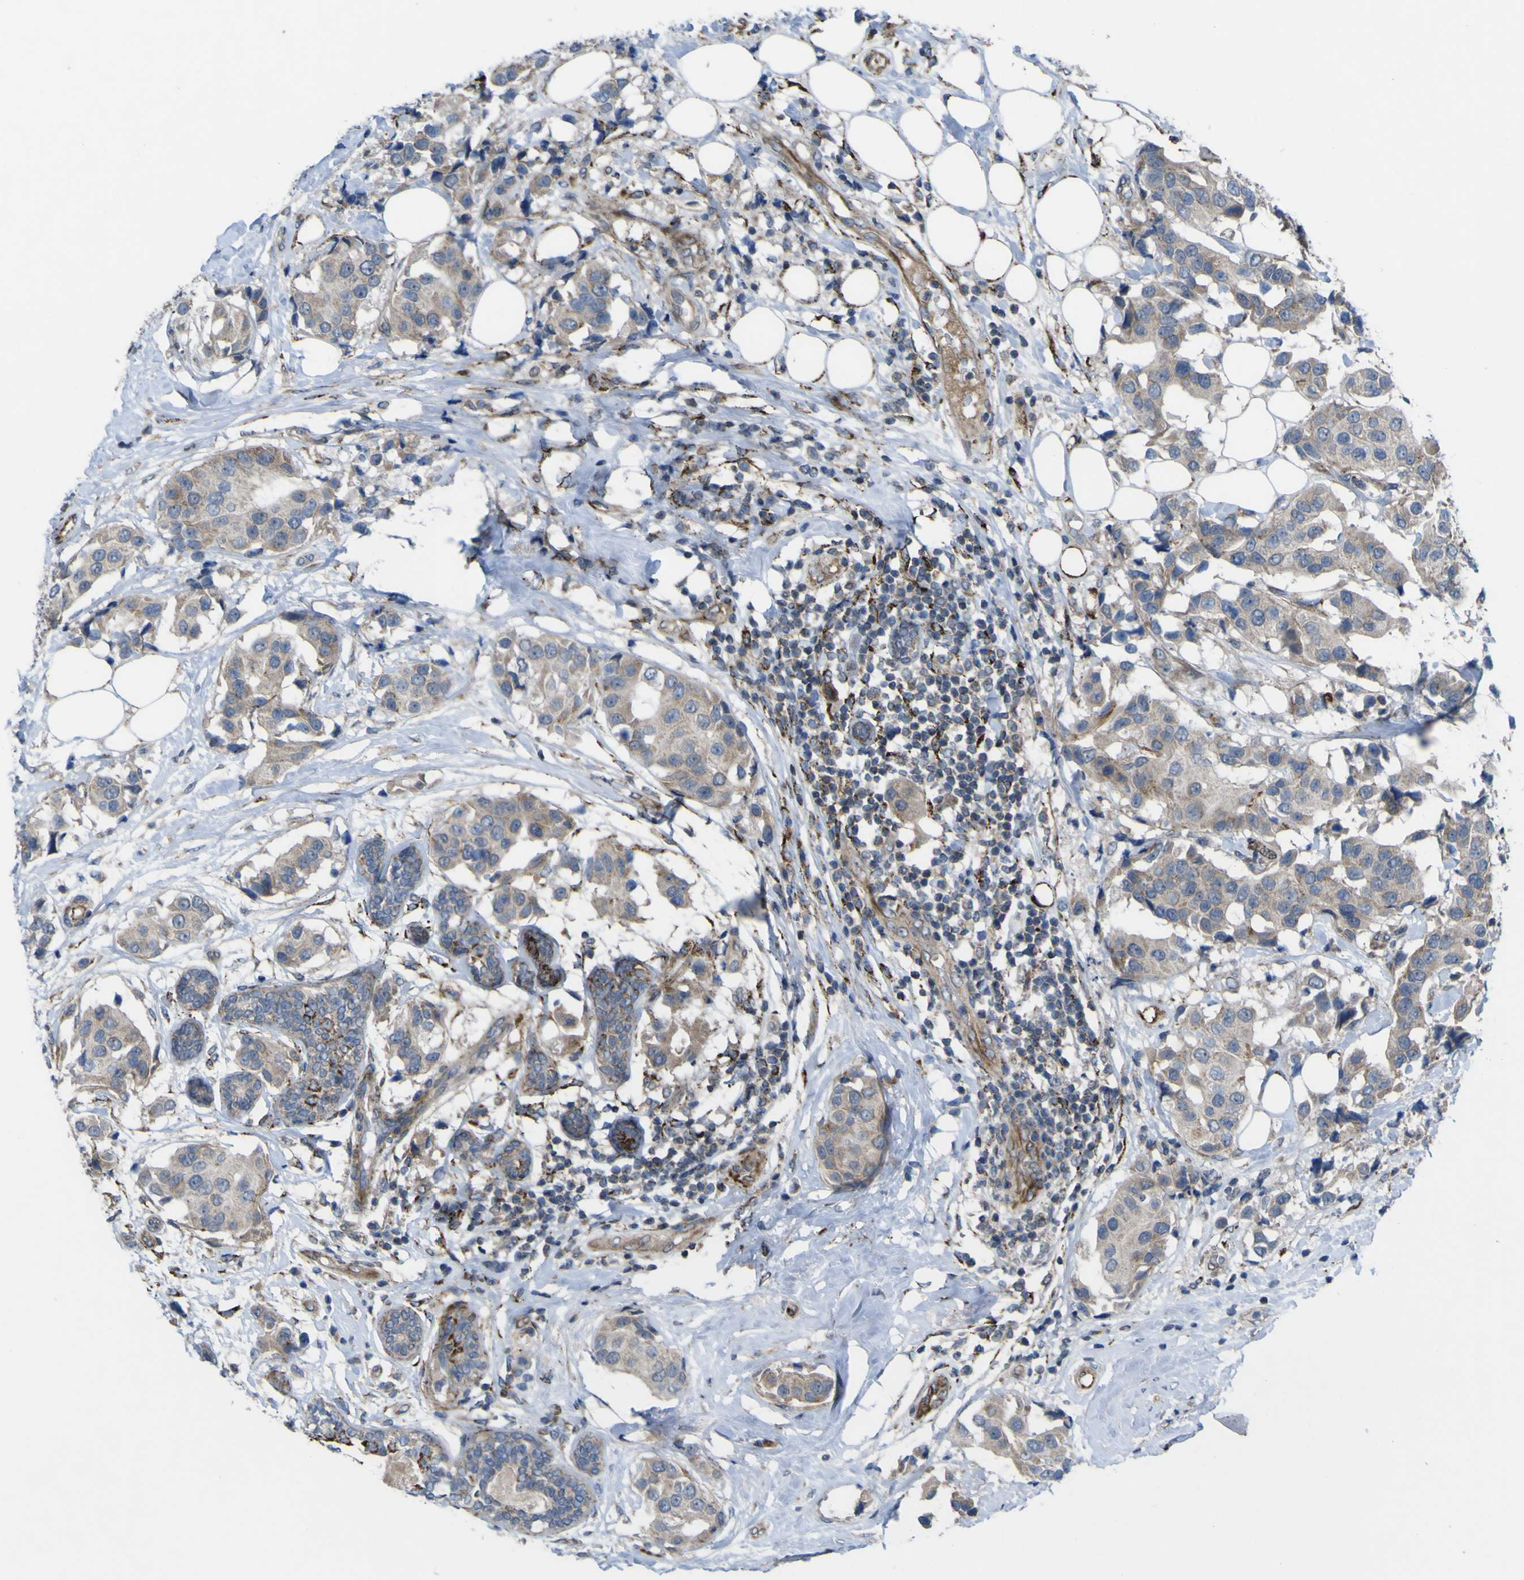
{"staining": {"intensity": "weak", "quantity": "25%-75%", "location": "cytoplasmic/membranous"}, "tissue": "breast cancer", "cell_type": "Tumor cells", "image_type": "cancer", "snomed": [{"axis": "morphology", "description": "Normal tissue, NOS"}, {"axis": "morphology", "description": "Duct carcinoma"}, {"axis": "topography", "description": "Breast"}], "caption": "Immunohistochemical staining of breast cancer shows low levels of weak cytoplasmic/membranous protein positivity in about 25%-75% of tumor cells. (brown staining indicates protein expression, while blue staining denotes nuclei).", "gene": "GPLD1", "patient": {"sex": "female", "age": 39}}